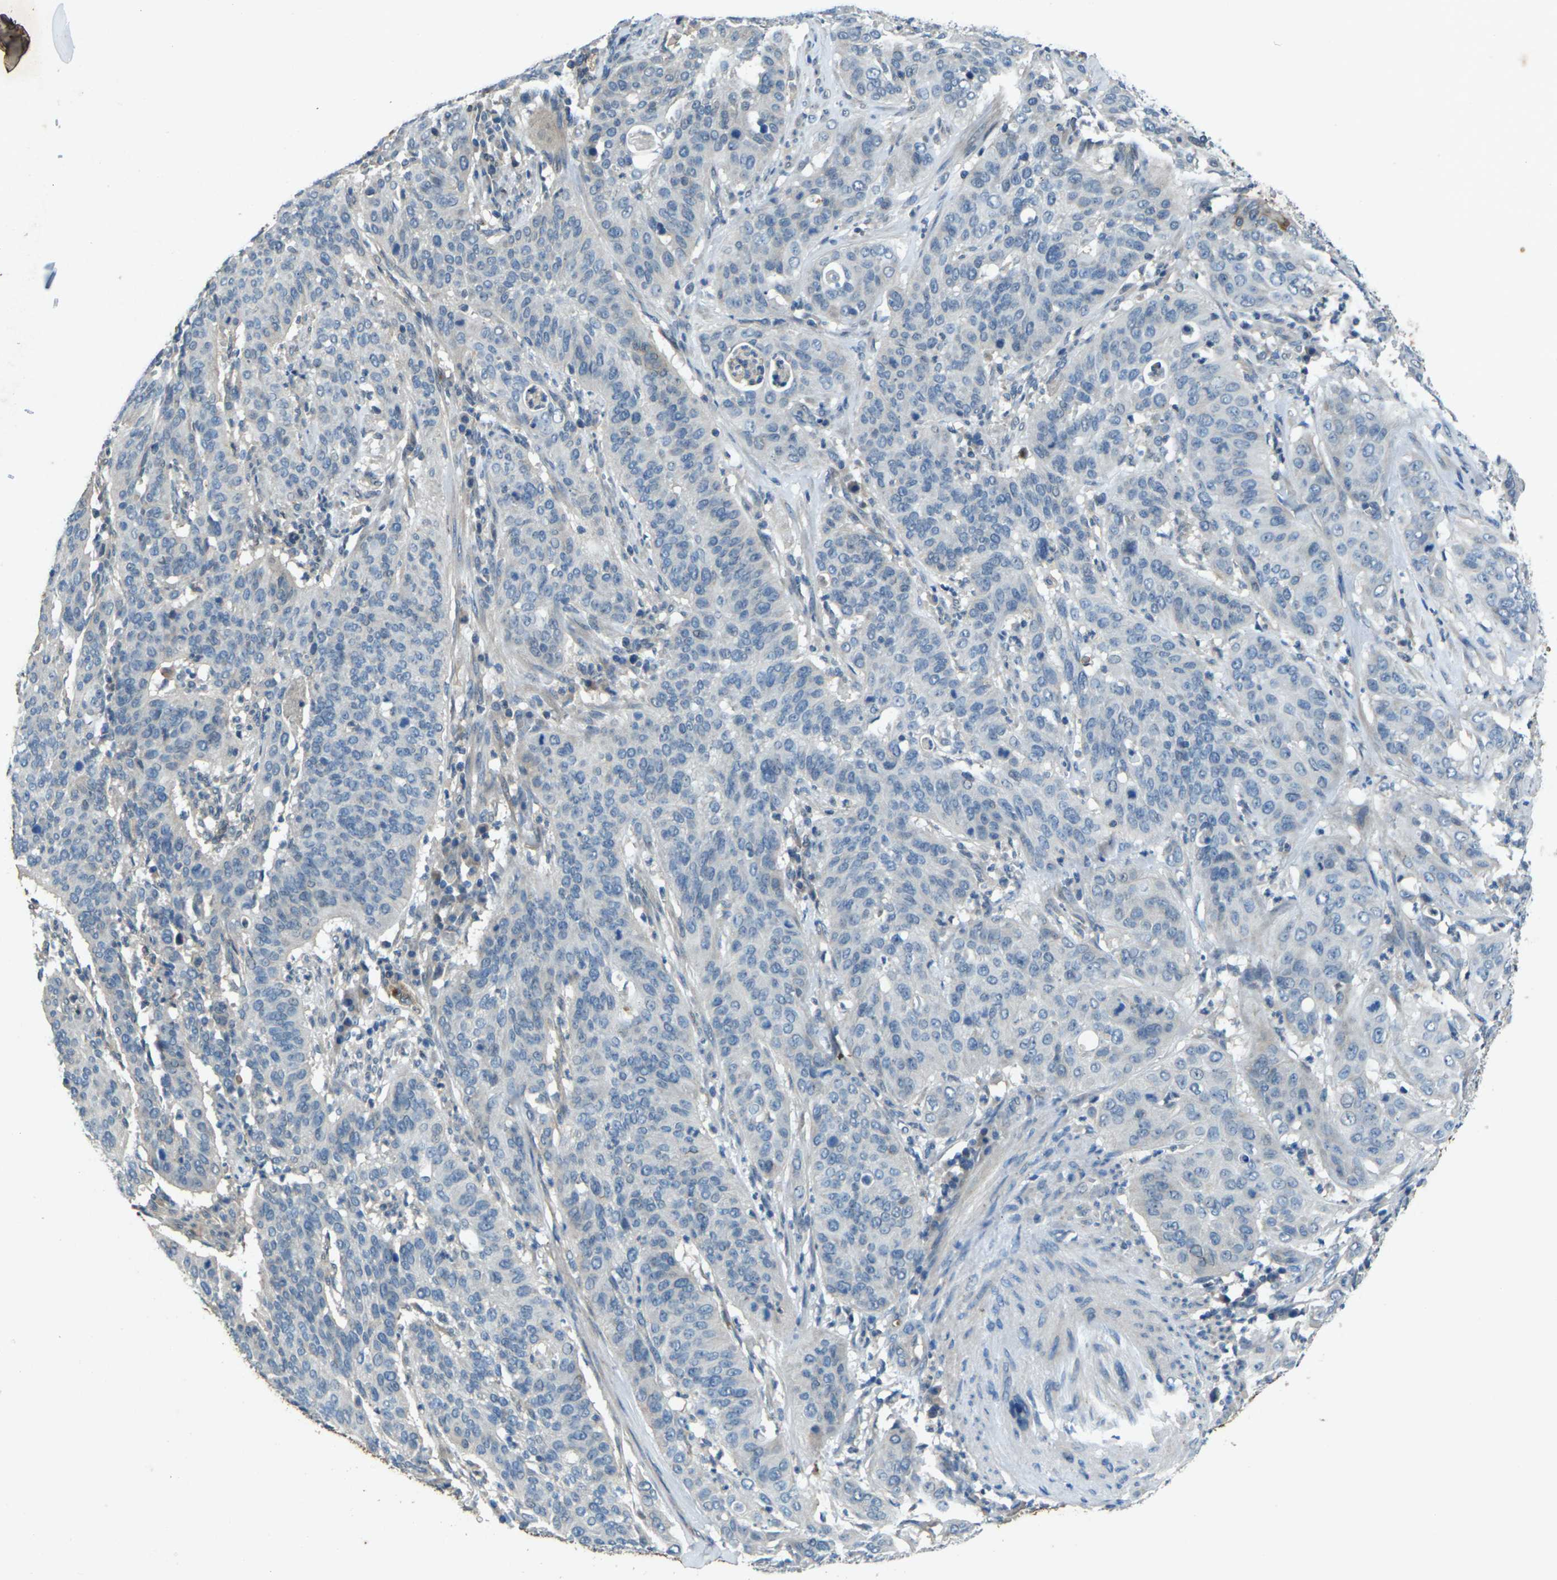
{"staining": {"intensity": "negative", "quantity": "none", "location": "none"}, "tissue": "cervical cancer", "cell_type": "Tumor cells", "image_type": "cancer", "snomed": [{"axis": "morphology", "description": "Normal tissue, NOS"}, {"axis": "morphology", "description": "Squamous cell carcinoma, NOS"}, {"axis": "topography", "description": "Cervix"}], "caption": "Immunohistochemical staining of cervical squamous cell carcinoma reveals no significant expression in tumor cells. (Immunohistochemistry, brightfield microscopy, high magnification).", "gene": "SIGLEC14", "patient": {"sex": "female", "age": 39}}